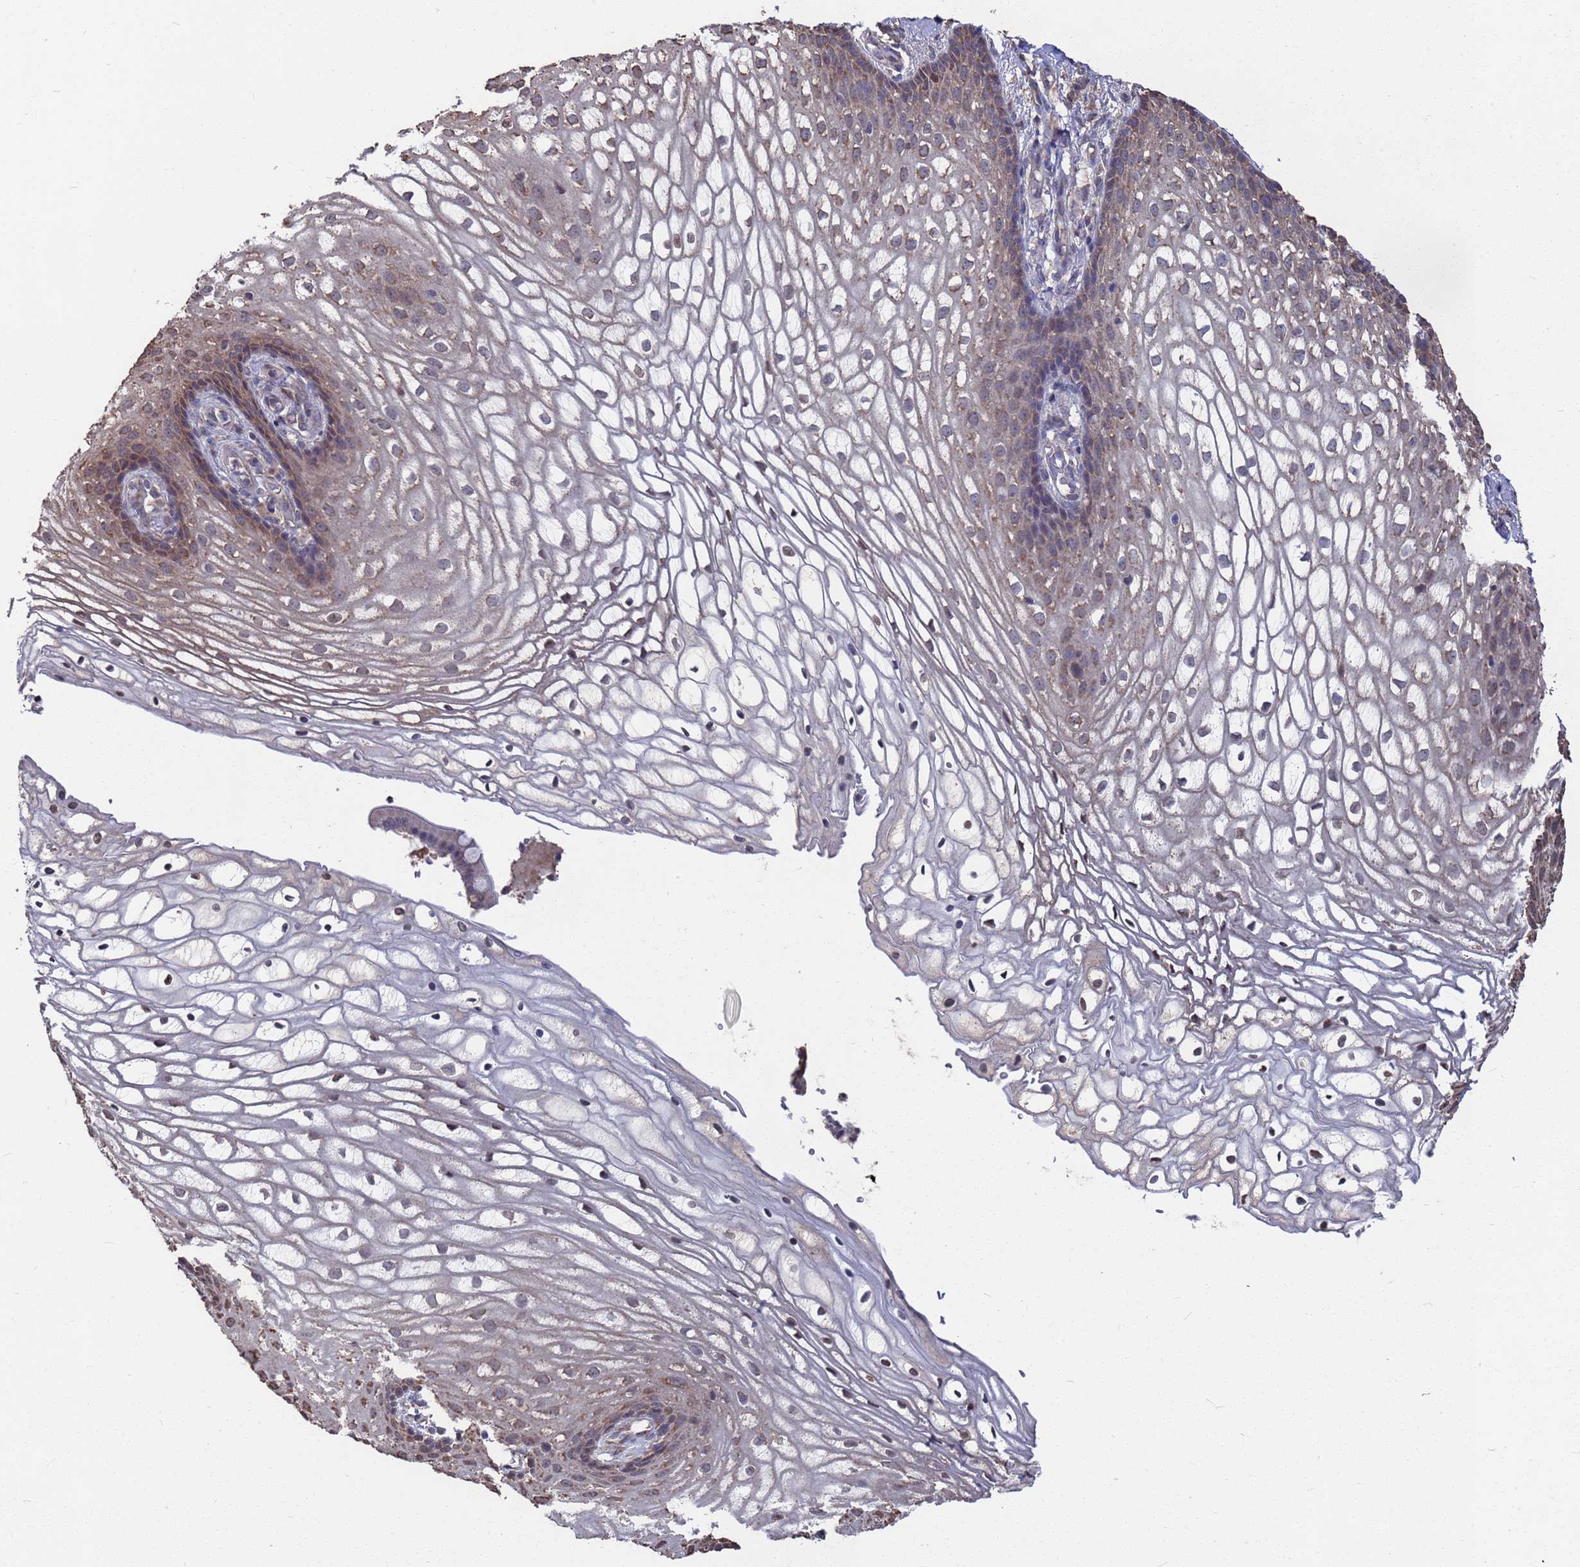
{"staining": {"intensity": "weak", "quantity": "25%-75%", "location": "cytoplasmic/membranous"}, "tissue": "vagina", "cell_type": "Squamous epithelial cells", "image_type": "normal", "snomed": [{"axis": "morphology", "description": "Normal tissue, NOS"}, {"axis": "topography", "description": "Vagina"}], "caption": "Squamous epithelial cells exhibit low levels of weak cytoplasmic/membranous positivity in about 25%-75% of cells in normal vagina. The protein is stained brown, and the nuclei are stained in blue (DAB (3,3'-diaminobenzidine) IHC with brightfield microscopy, high magnification).", "gene": "CFAP119", "patient": {"sex": "female", "age": 60}}